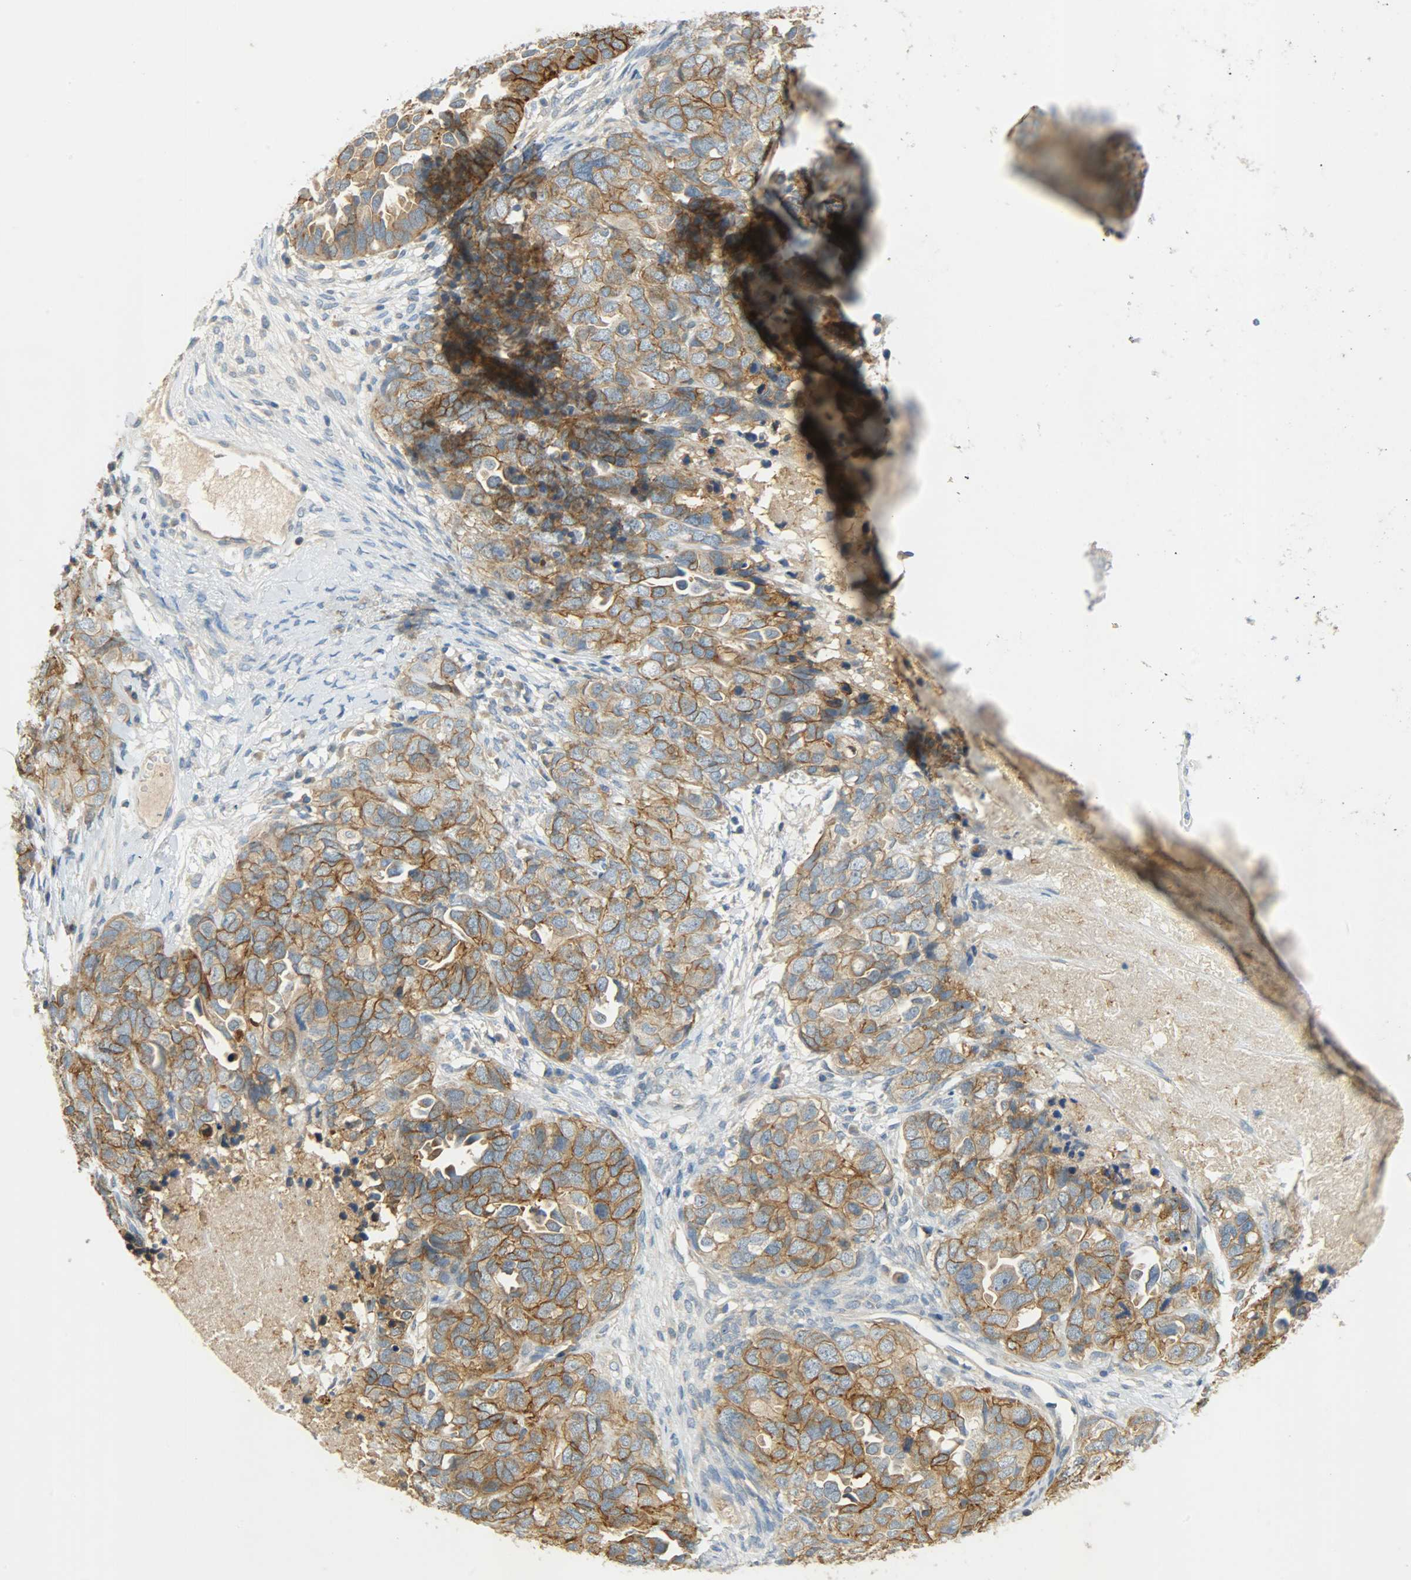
{"staining": {"intensity": "strong", "quantity": ">75%", "location": "cytoplasmic/membranous"}, "tissue": "ovarian cancer", "cell_type": "Tumor cells", "image_type": "cancer", "snomed": [{"axis": "morphology", "description": "Cystadenocarcinoma, serous, NOS"}, {"axis": "topography", "description": "Ovary"}], "caption": "Immunohistochemical staining of ovarian cancer exhibits high levels of strong cytoplasmic/membranous protein expression in approximately >75% of tumor cells.", "gene": "DSG2", "patient": {"sex": "female", "age": 82}}